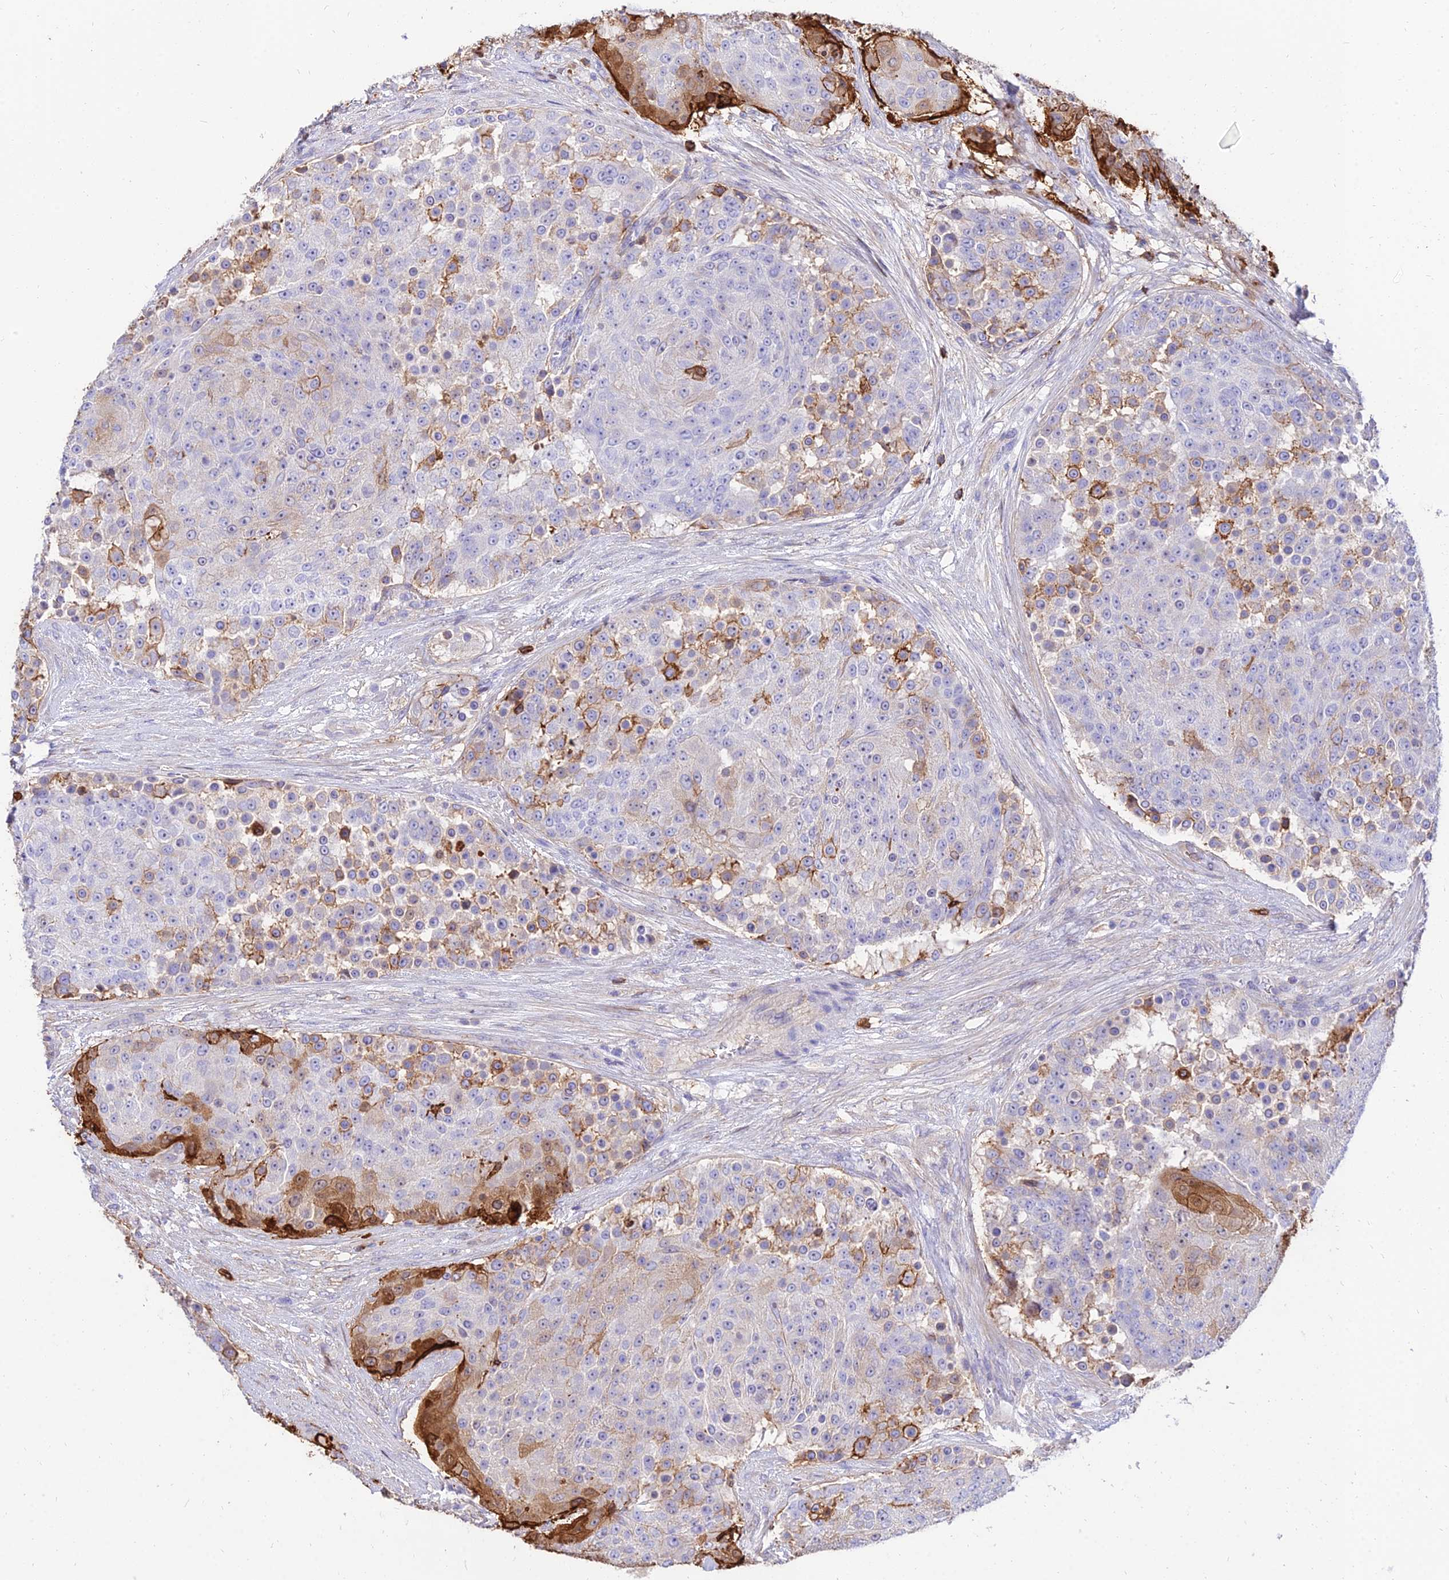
{"staining": {"intensity": "moderate", "quantity": "<25%", "location": "cytoplasmic/membranous"}, "tissue": "urothelial cancer", "cell_type": "Tumor cells", "image_type": "cancer", "snomed": [{"axis": "morphology", "description": "Urothelial carcinoma, High grade"}, {"axis": "topography", "description": "Urinary bladder"}], "caption": "Protein analysis of urothelial cancer tissue reveals moderate cytoplasmic/membranous positivity in approximately <25% of tumor cells.", "gene": "SREK1IP1", "patient": {"sex": "female", "age": 63}}